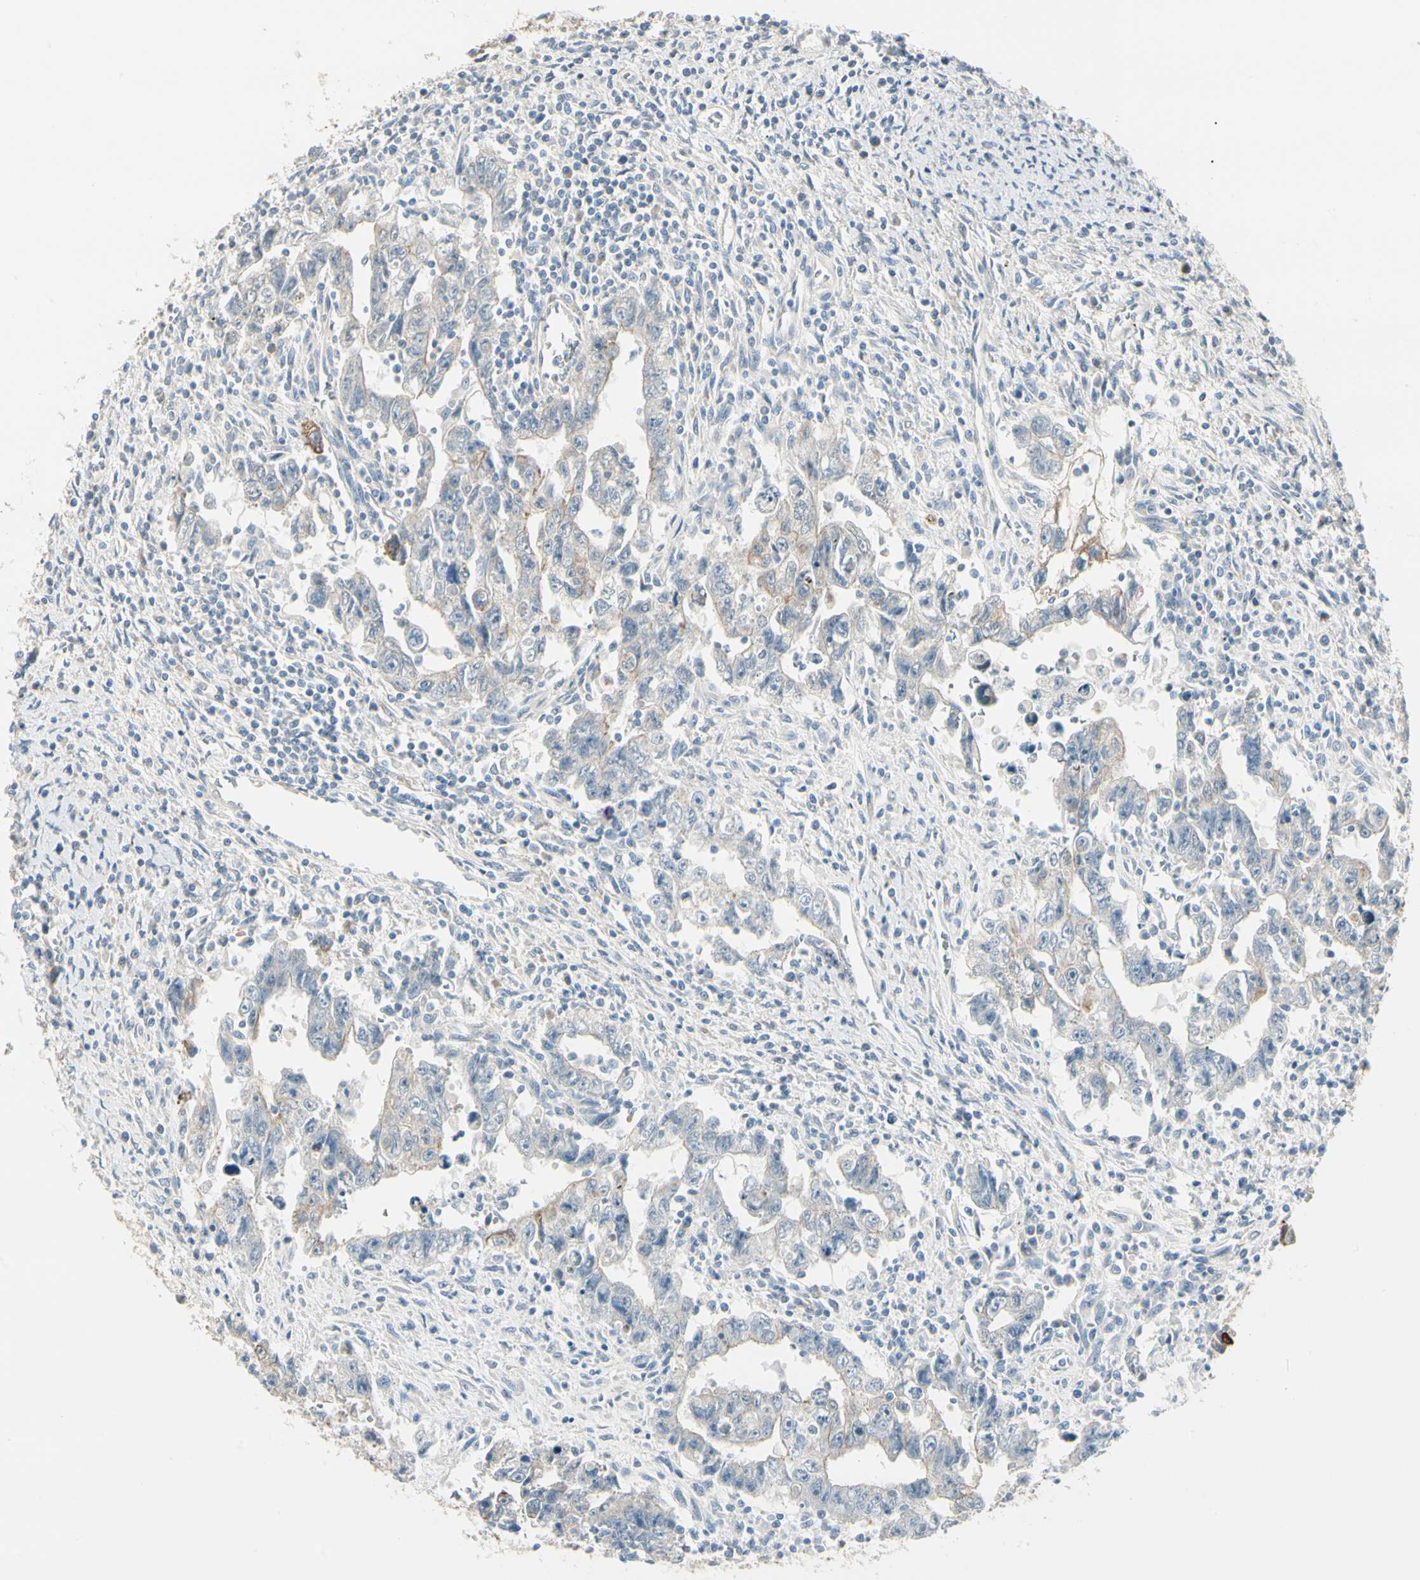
{"staining": {"intensity": "weak", "quantity": "25%-75%", "location": "cytoplasmic/membranous"}, "tissue": "testis cancer", "cell_type": "Tumor cells", "image_type": "cancer", "snomed": [{"axis": "morphology", "description": "Carcinoma, Embryonal, NOS"}, {"axis": "topography", "description": "Testis"}], "caption": "A high-resolution micrograph shows immunohistochemistry (IHC) staining of testis cancer (embryonal carcinoma), which reveals weak cytoplasmic/membranous expression in about 25%-75% of tumor cells.", "gene": "DUSP12", "patient": {"sex": "male", "age": 28}}